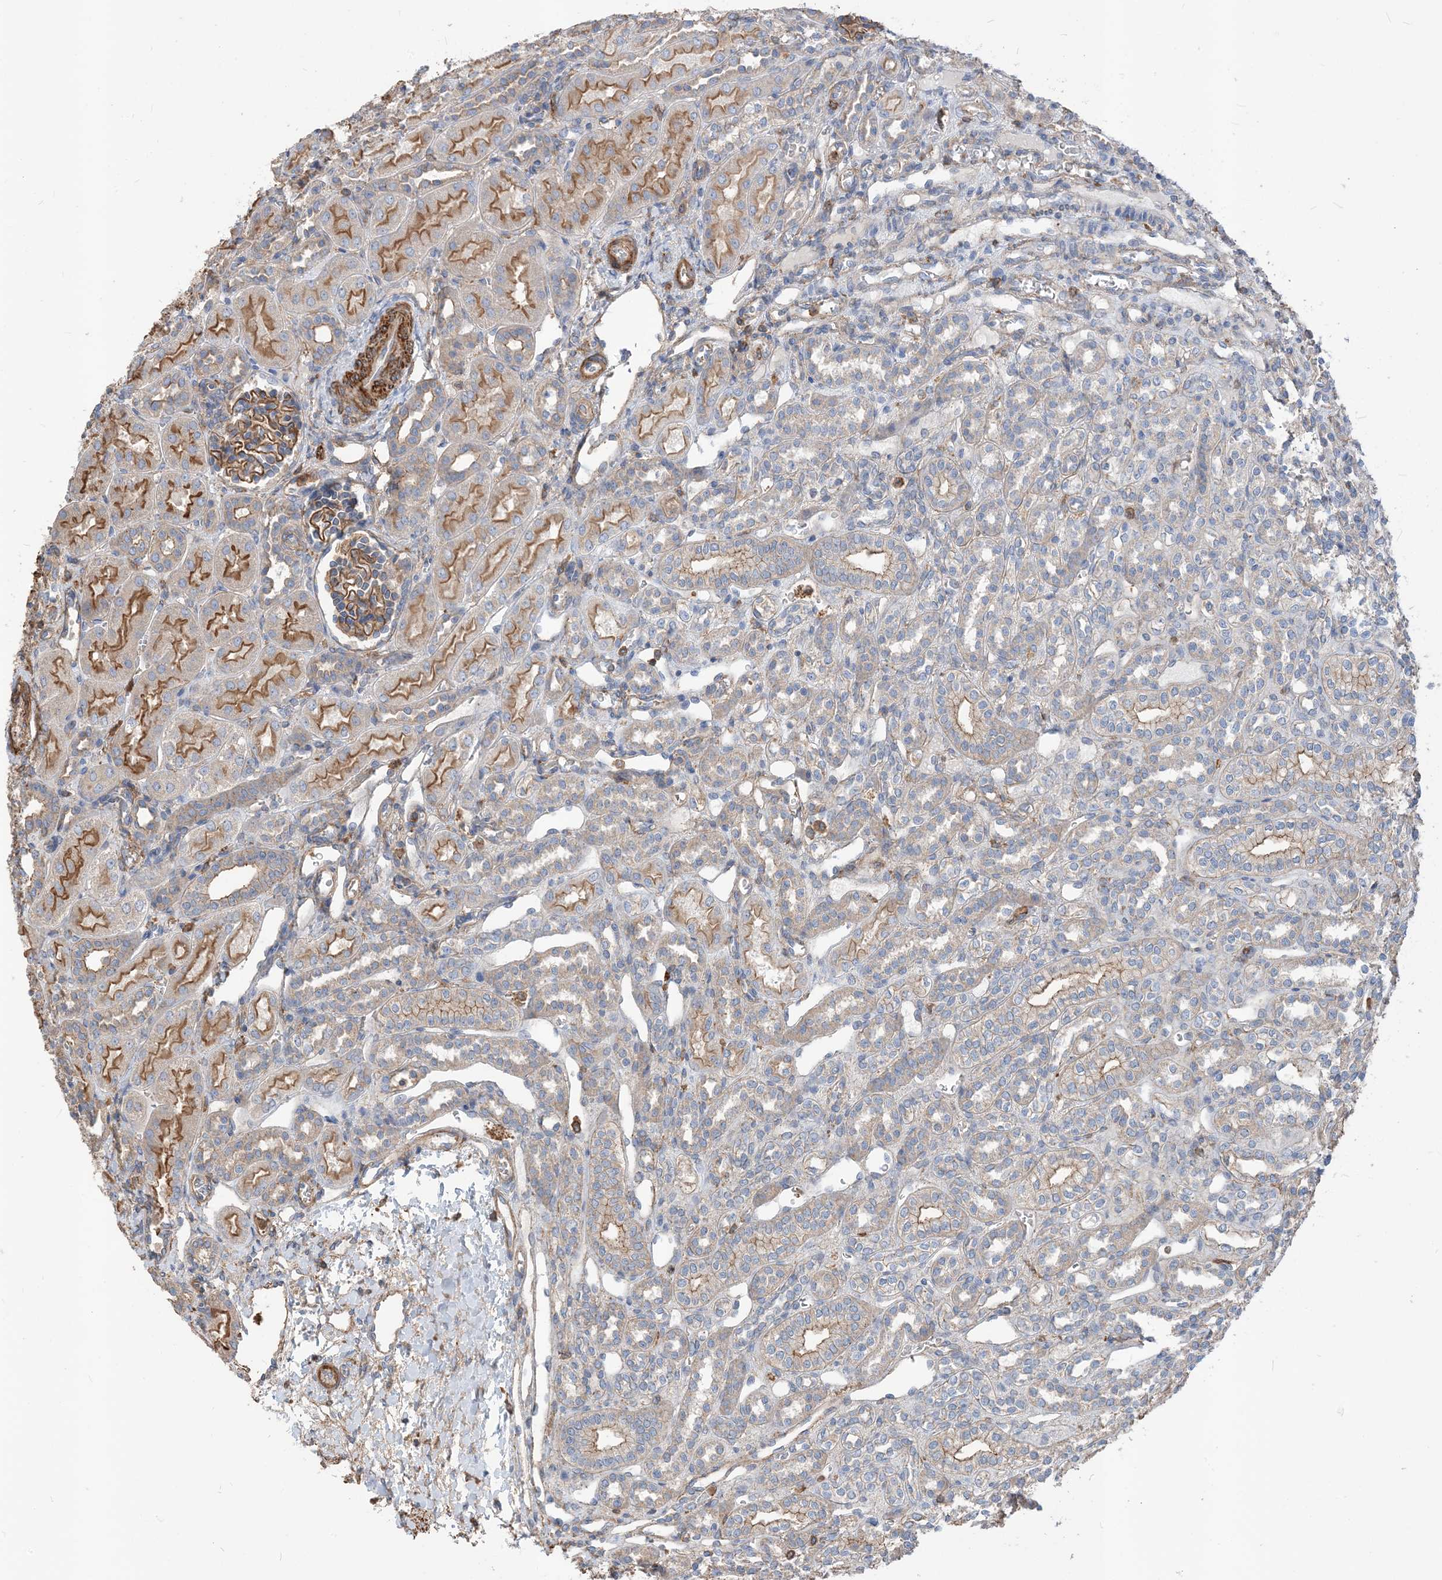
{"staining": {"intensity": "moderate", "quantity": ">75%", "location": "cytoplasmic/membranous"}, "tissue": "kidney", "cell_type": "Cells in glomeruli", "image_type": "normal", "snomed": [{"axis": "morphology", "description": "Normal tissue, NOS"}, {"axis": "morphology", "description": "Neoplasm, malignant, NOS"}, {"axis": "topography", "description": "Kidney"}], "caption": "Protein staining by IHC displays moderate cytoplasmic/membranous positivity in approximately >75% of cells in glomeruli in normal kidney.", "gene": "PARVG", "patient": {"sex": "female", "age": 1}}